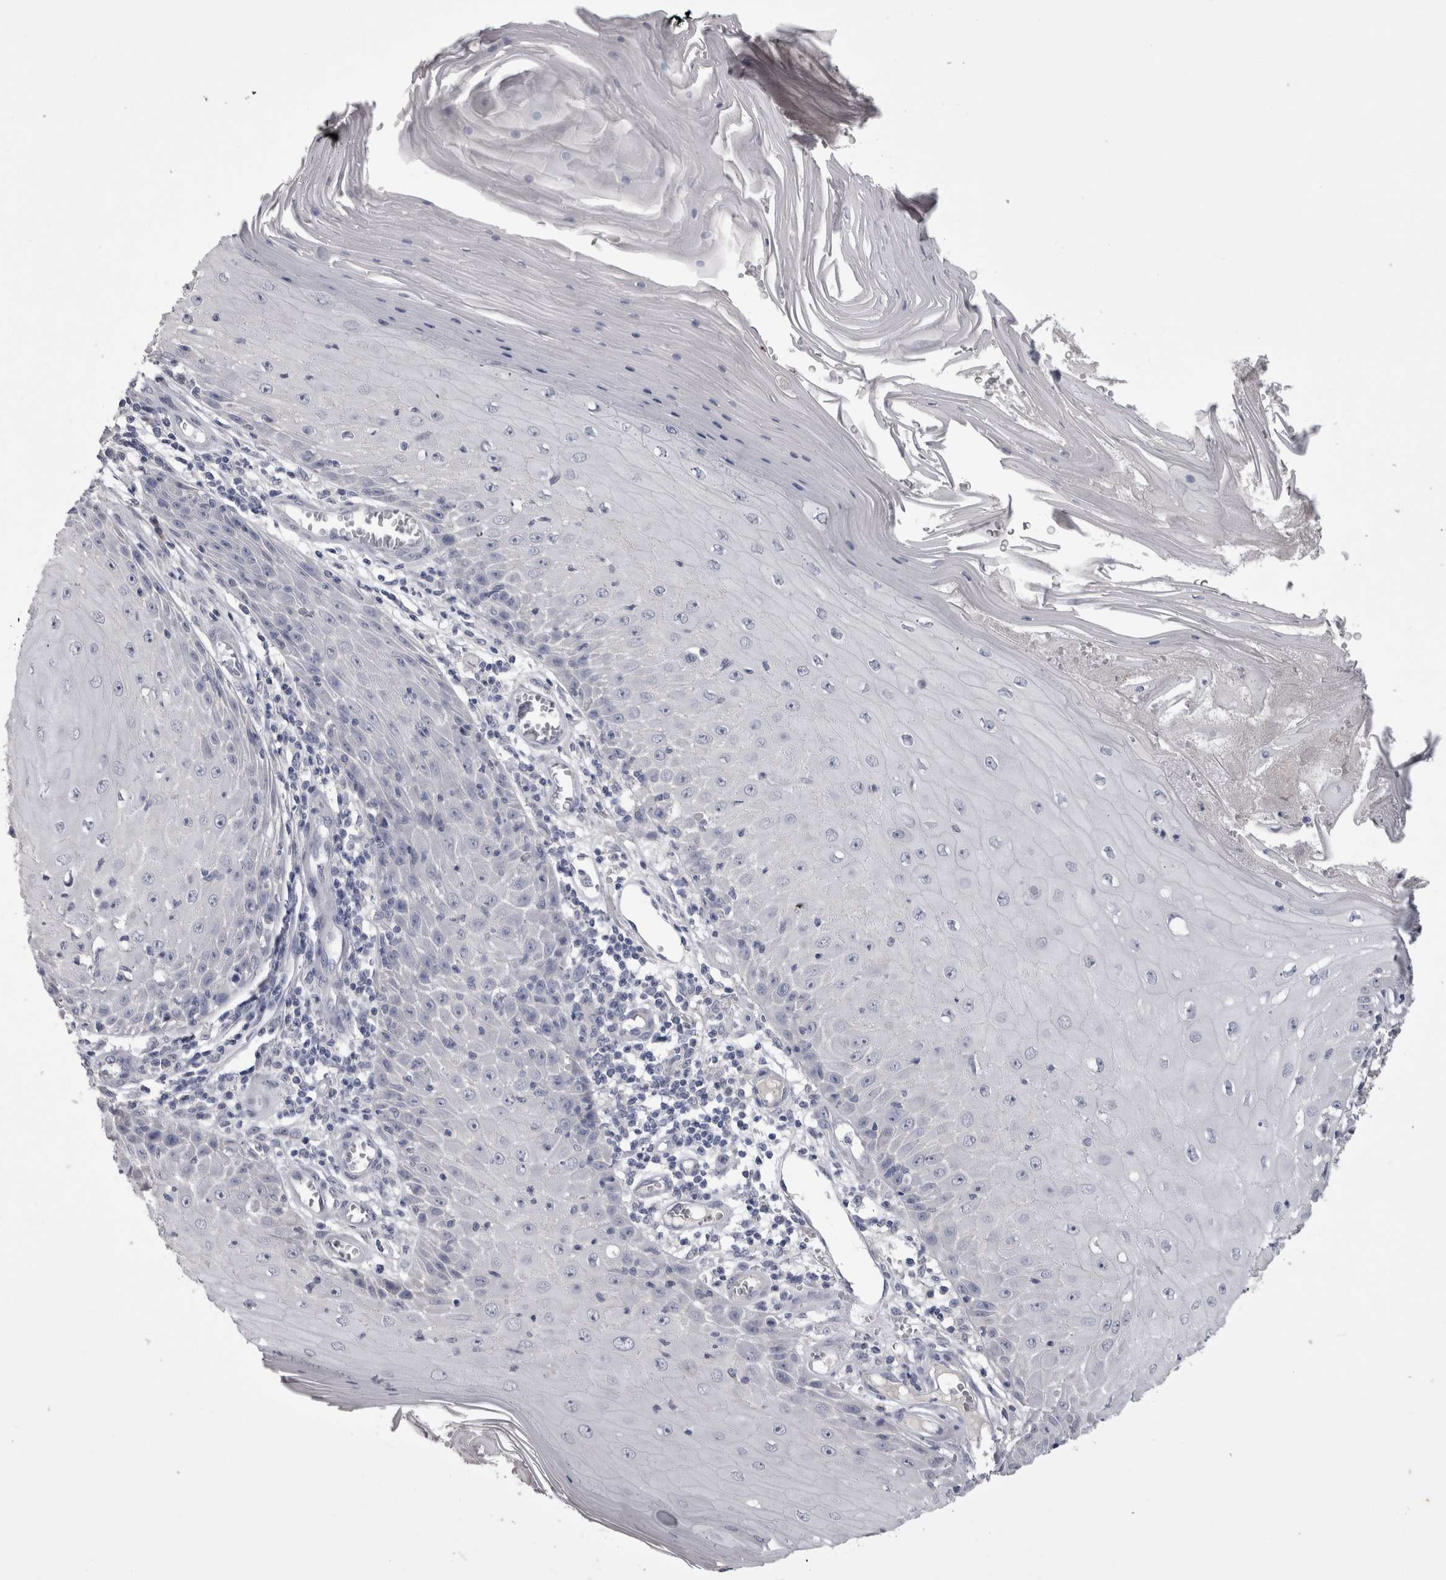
{"staining": {"intensity": "negative", "quantity": "none", "location": "none"}, "tissue": "skin cancer", "cell_type": "Tumor cells", "image_type": "cancer", "snomed": [{"axis": "morphology", "description": "Squamous cell carcinoma, NOS"}, {"axis": "topography", "description": "Skin"}], "caption": "Tumor cells are negative for brown protein staining in skin cancer (squamous cell carcinoma). The staining was performed using DAB to visualize the protein expression in brown, while the nuclei were stained in blue with hematoxylin (Magnification: 20x).", "gene": "ADAM2", "patient": {"sex": "female", "age": 73}}